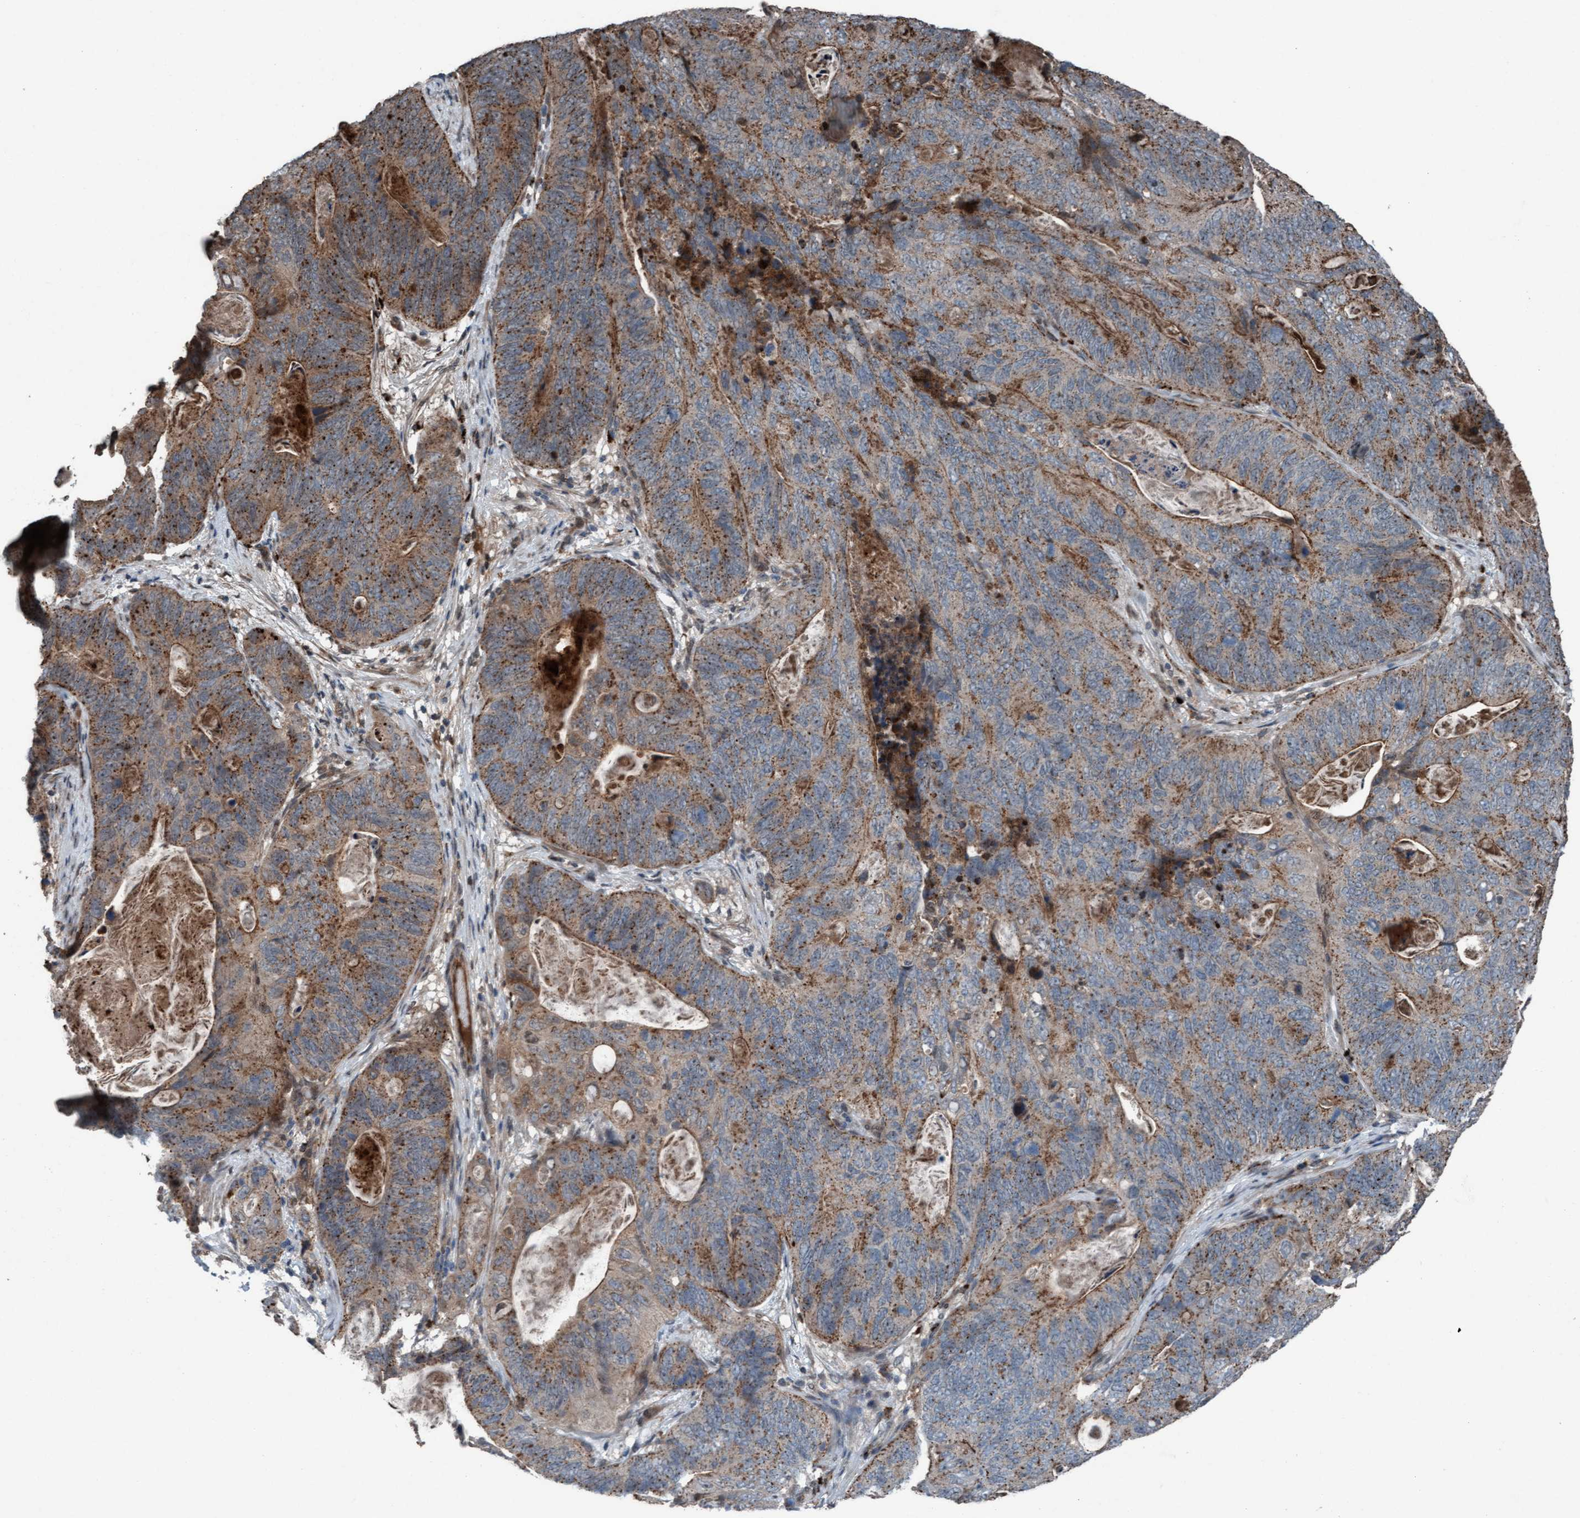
{"staining": {"intensity": "moderate", "quantity": ">75%", "location": "cytoplasmic/membranous"}, "tissue": "stomach cancer", "cell_type": "Tumor cells", "image_type": "cancer", "snomed": [{"axis": "morphology", "description": "Normal tissue, NOS"}, {"axis": "morphology", "description": "Adenocarcinoma, NOS"}, {"axis": "topography", "description": "Stomach"}], "caption": "Immunohistochemistry (IHC) micrograph of stomach cancer (adenocarcinoma) stained for a protein (brown), which shows medium levels of moderate cytoplasmic/membranous expression in approximately >75% of tumor cells.", "gene": "PLXNB2", "patient": {"sex": "female", "age": 89}}